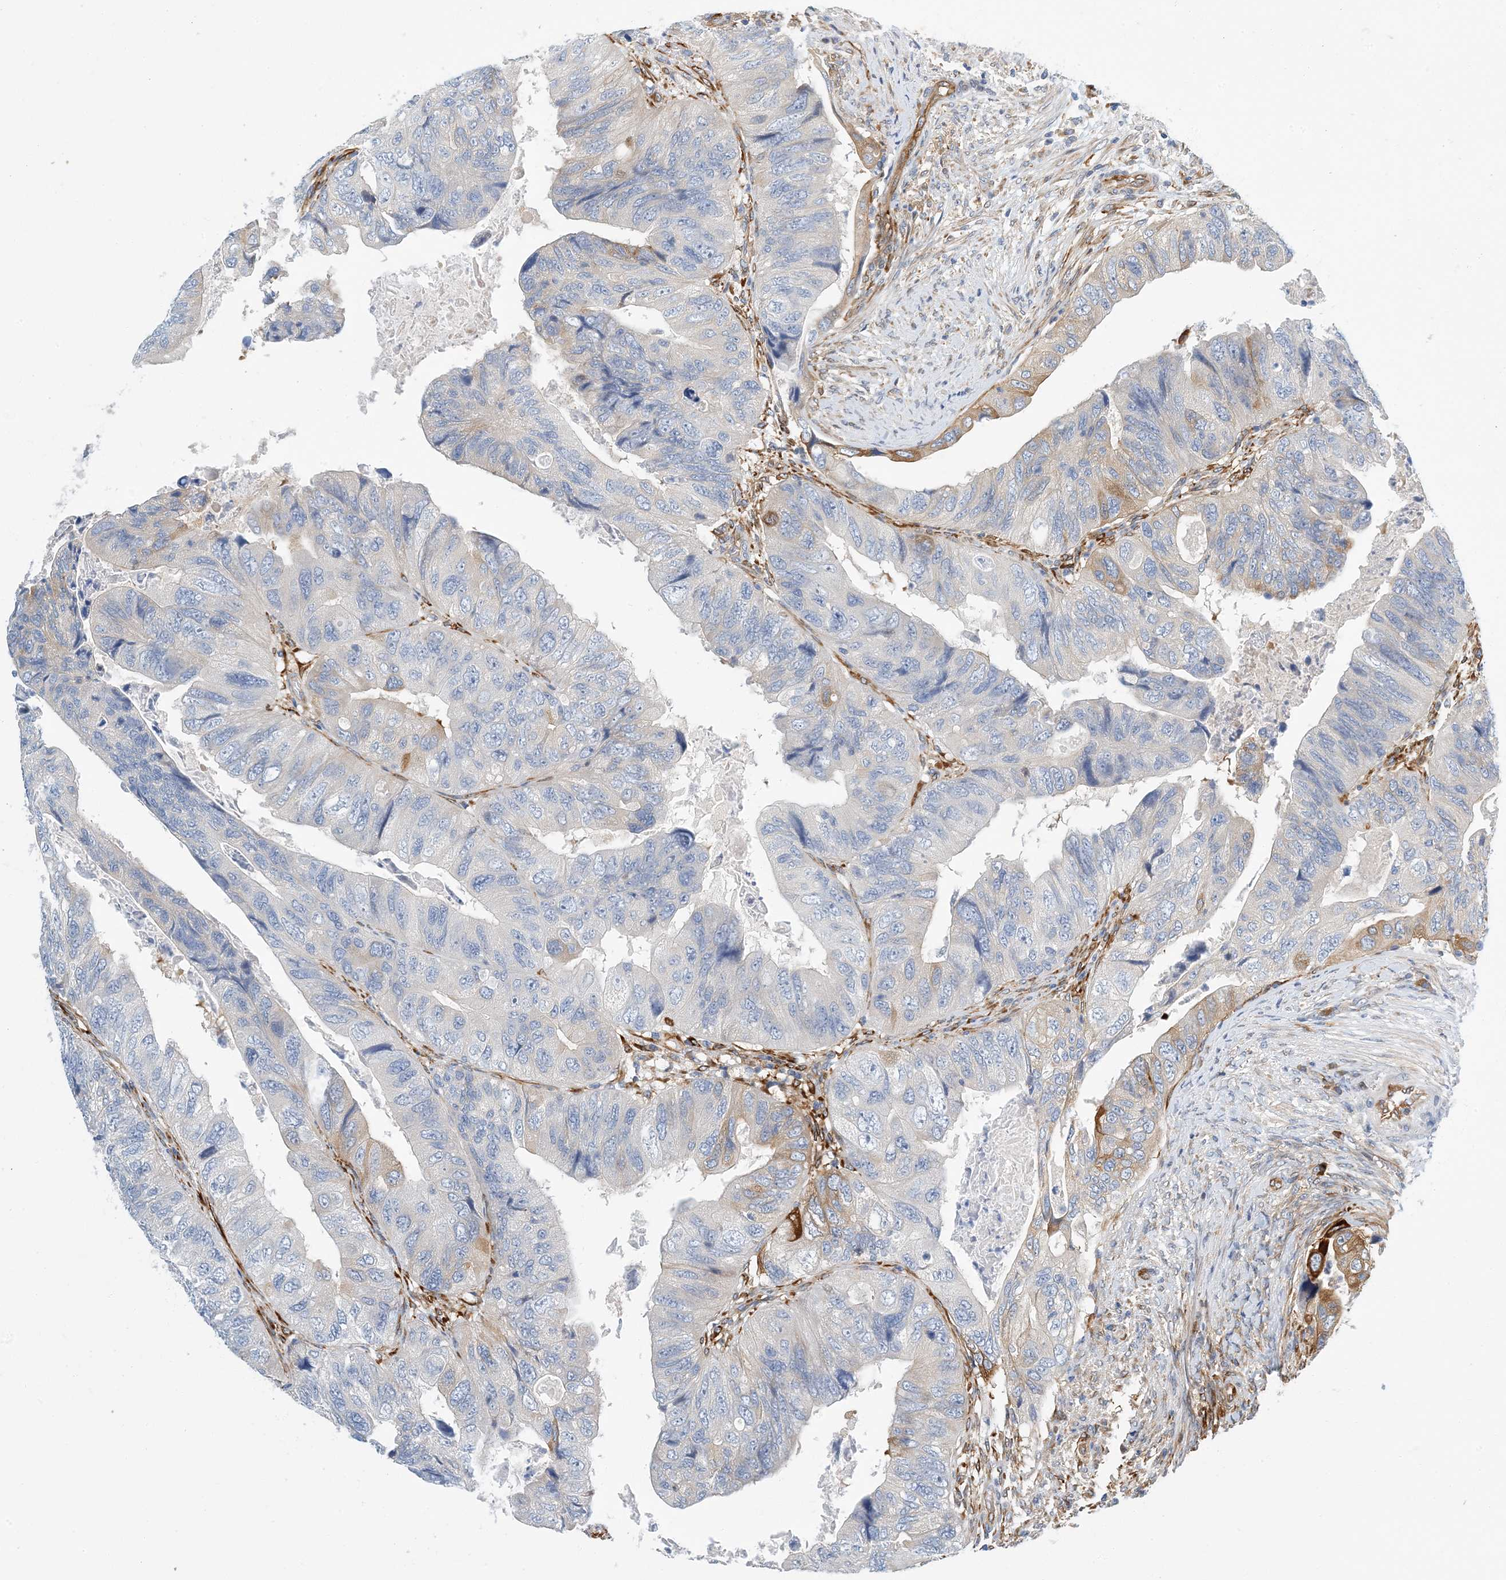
{"staining": {"intensity": "moderate", "quantity": "<25%", "location": "cytoplasmic/membranous"}, "tissue": "colorectal cancer", "cell_type": "Tumor cells", "image_type": "cancer", "snomed": [{"axis": "morphology", "description": "Adenocarcinoma, NOS"}, {"axis": "topography", "description": "Rectum"}], "caption": "Adenocarcinoma (colorectal) tissue displays moderate cytoplasmic/membranous staining in approximately <25% of tumor cells", "gene": "PCDHA2", "patient": {"sex": "male", "age": 63}}